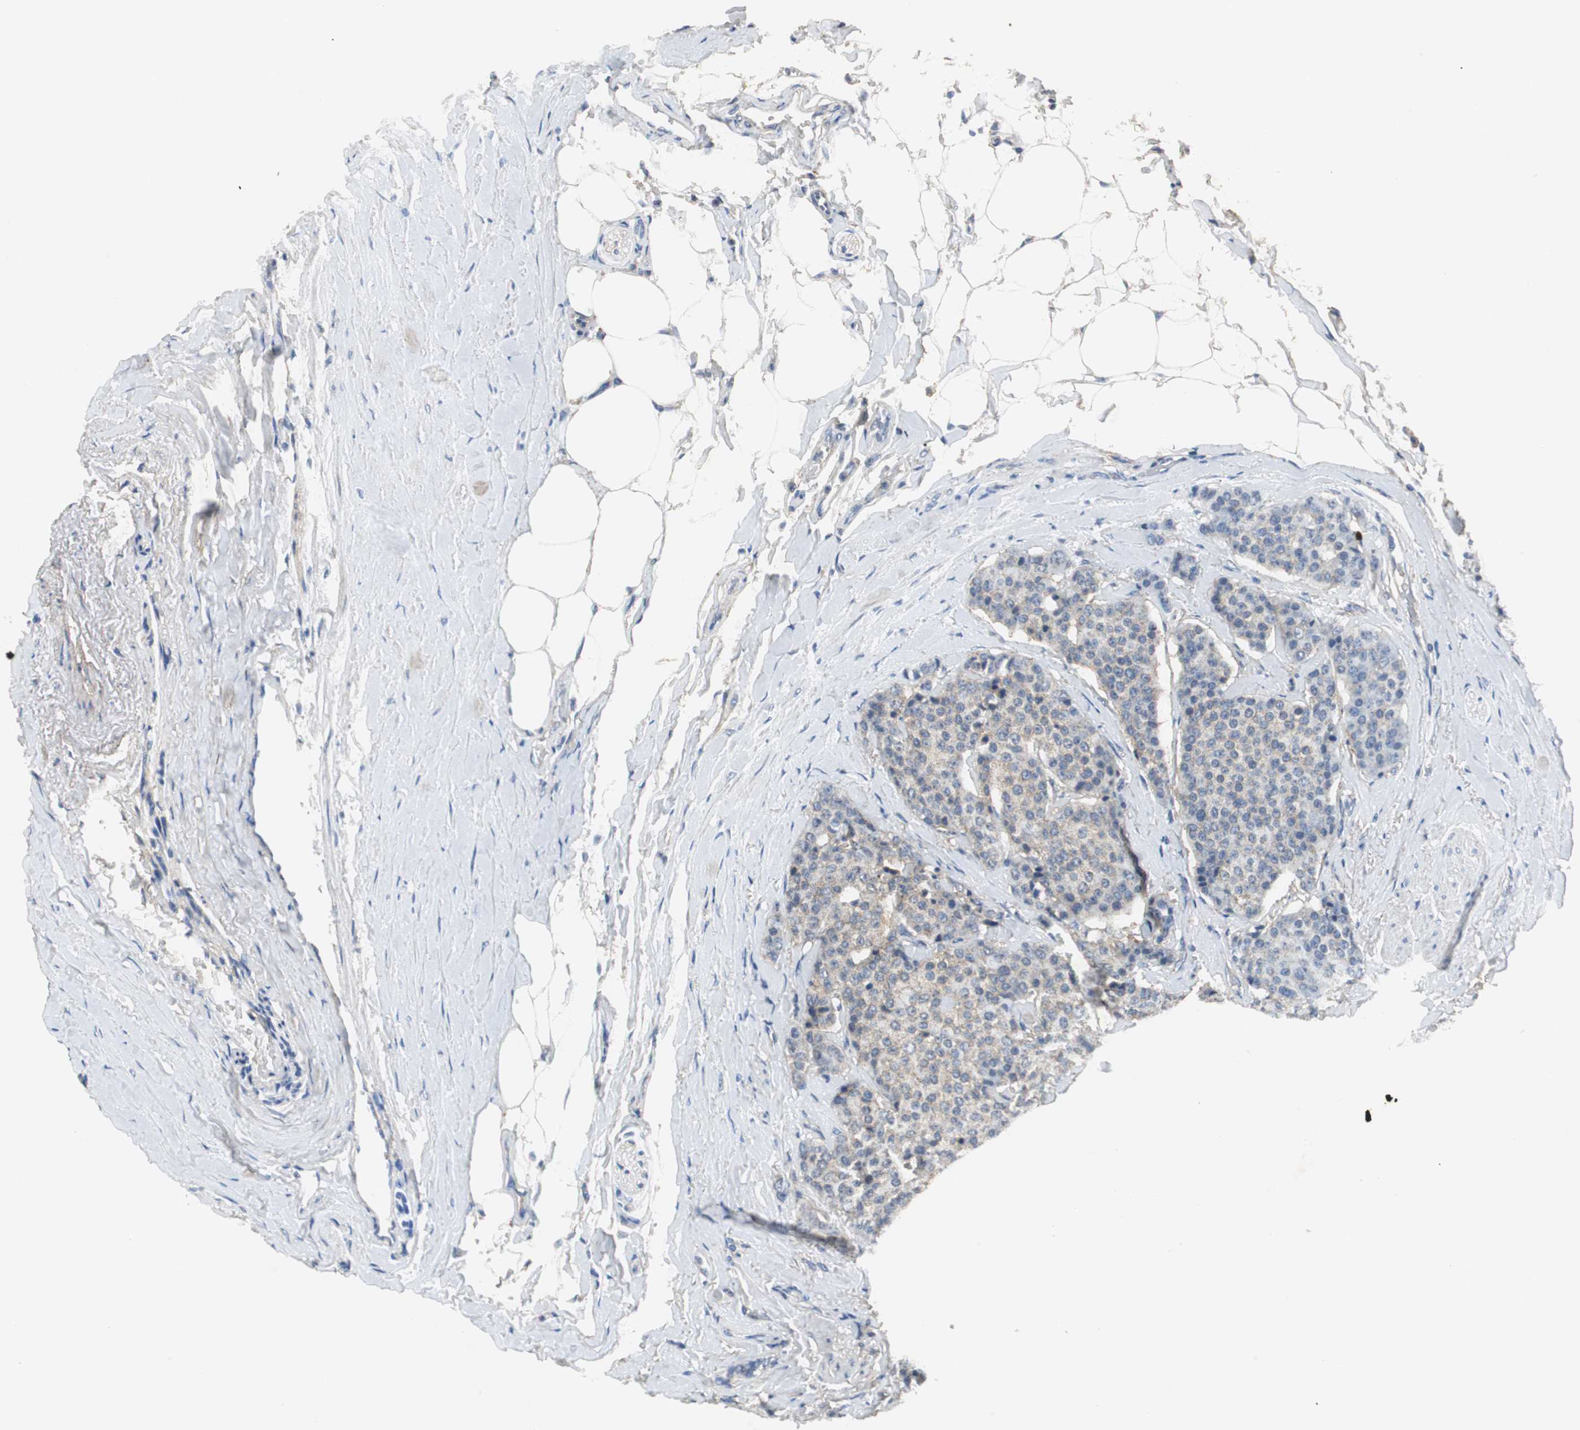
{"staining": {"intensity": "weak", "quantity": ">75%", "location": "cytoplasmic/membranous"}, "tissue": "carcinoid", "cell_type": "Tumor cells", "image_type": "cancer", "snomed": [{"axis": "morphology", "description": "Carcinoid, malignant, NOS"}, {"axis": "topography", "description": "Colon"}], "caption": "DAB immunohistochemical staining of malignant carcinoid shows weak cytoplasmic/membranous protein staining in approximately >75% of tumor cells.", "gene": "VBP1", "patient": {"sex": "female", "age": 61}}